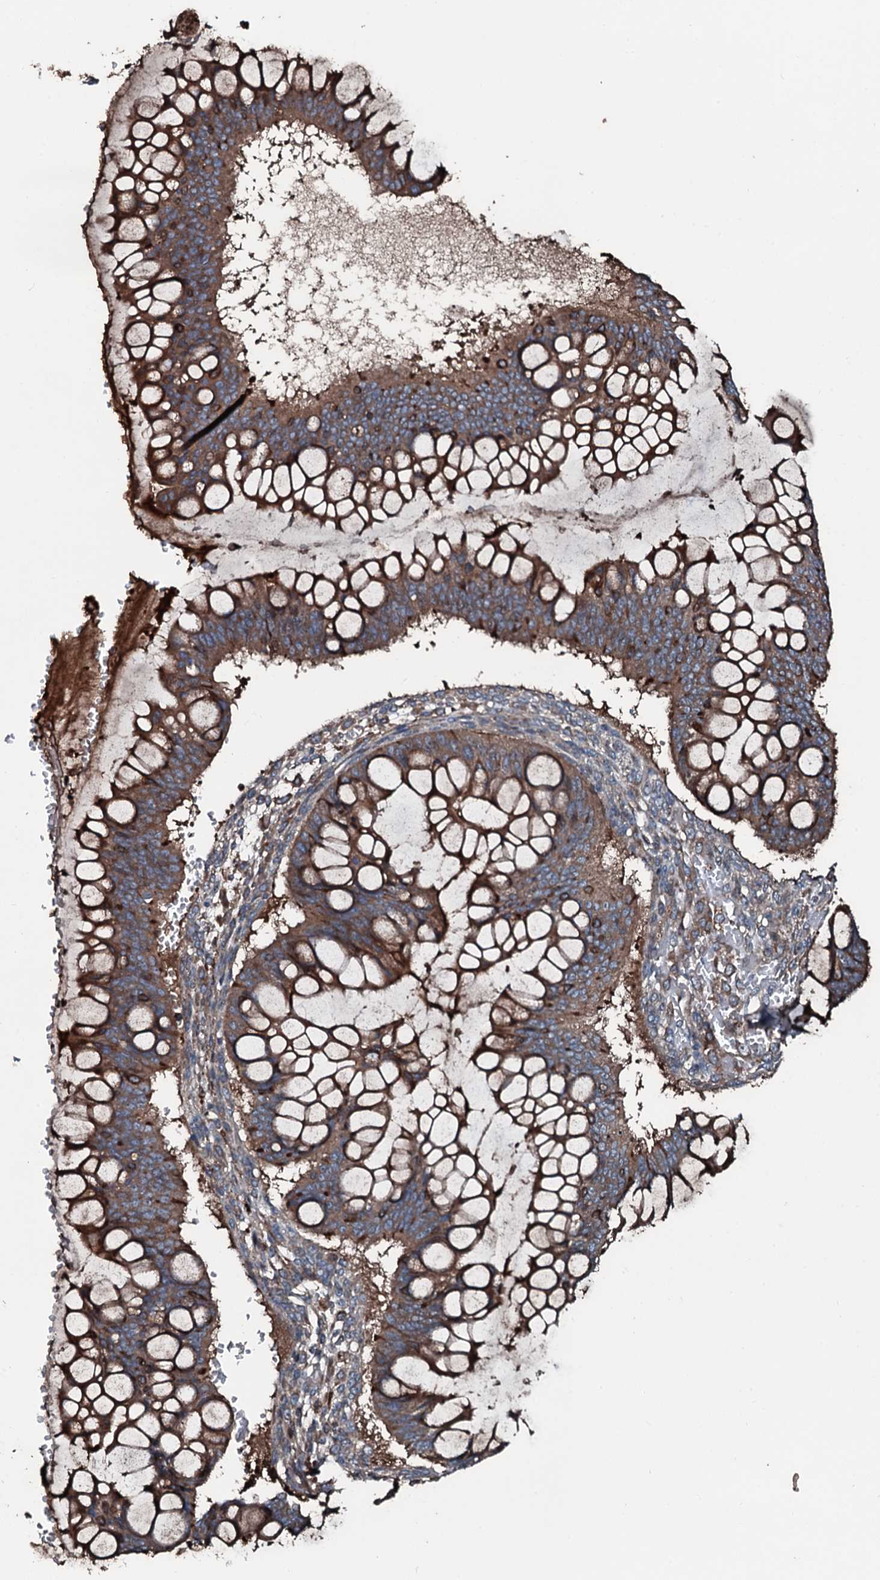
{"staining": {"intensity": "moderate", "quantity": ">75%", "location": "cytoplasmic/membranous"}, "tissue": "ovarian cancer", "cell_type": "Tumor cells", "image_type": "cancer", "snomed": [{"axis": "morphology", "description": "Cystadenocarcinoma, mucinous, NOS"}, {"axis": "topography", "description": "Ovary"}], "caption": "The micrograph demonstrates a brown stain indicating the presence of a protein in the cytoplasmic/membranous of tumor cells in ovarian cancer. The staining is performed using DAB brown chromogen to label protein expression. The nuclei are counter-stained blue using hematoxylin.", "gene": "AARS1", "patient": {"sex": "female", "age": 73}}